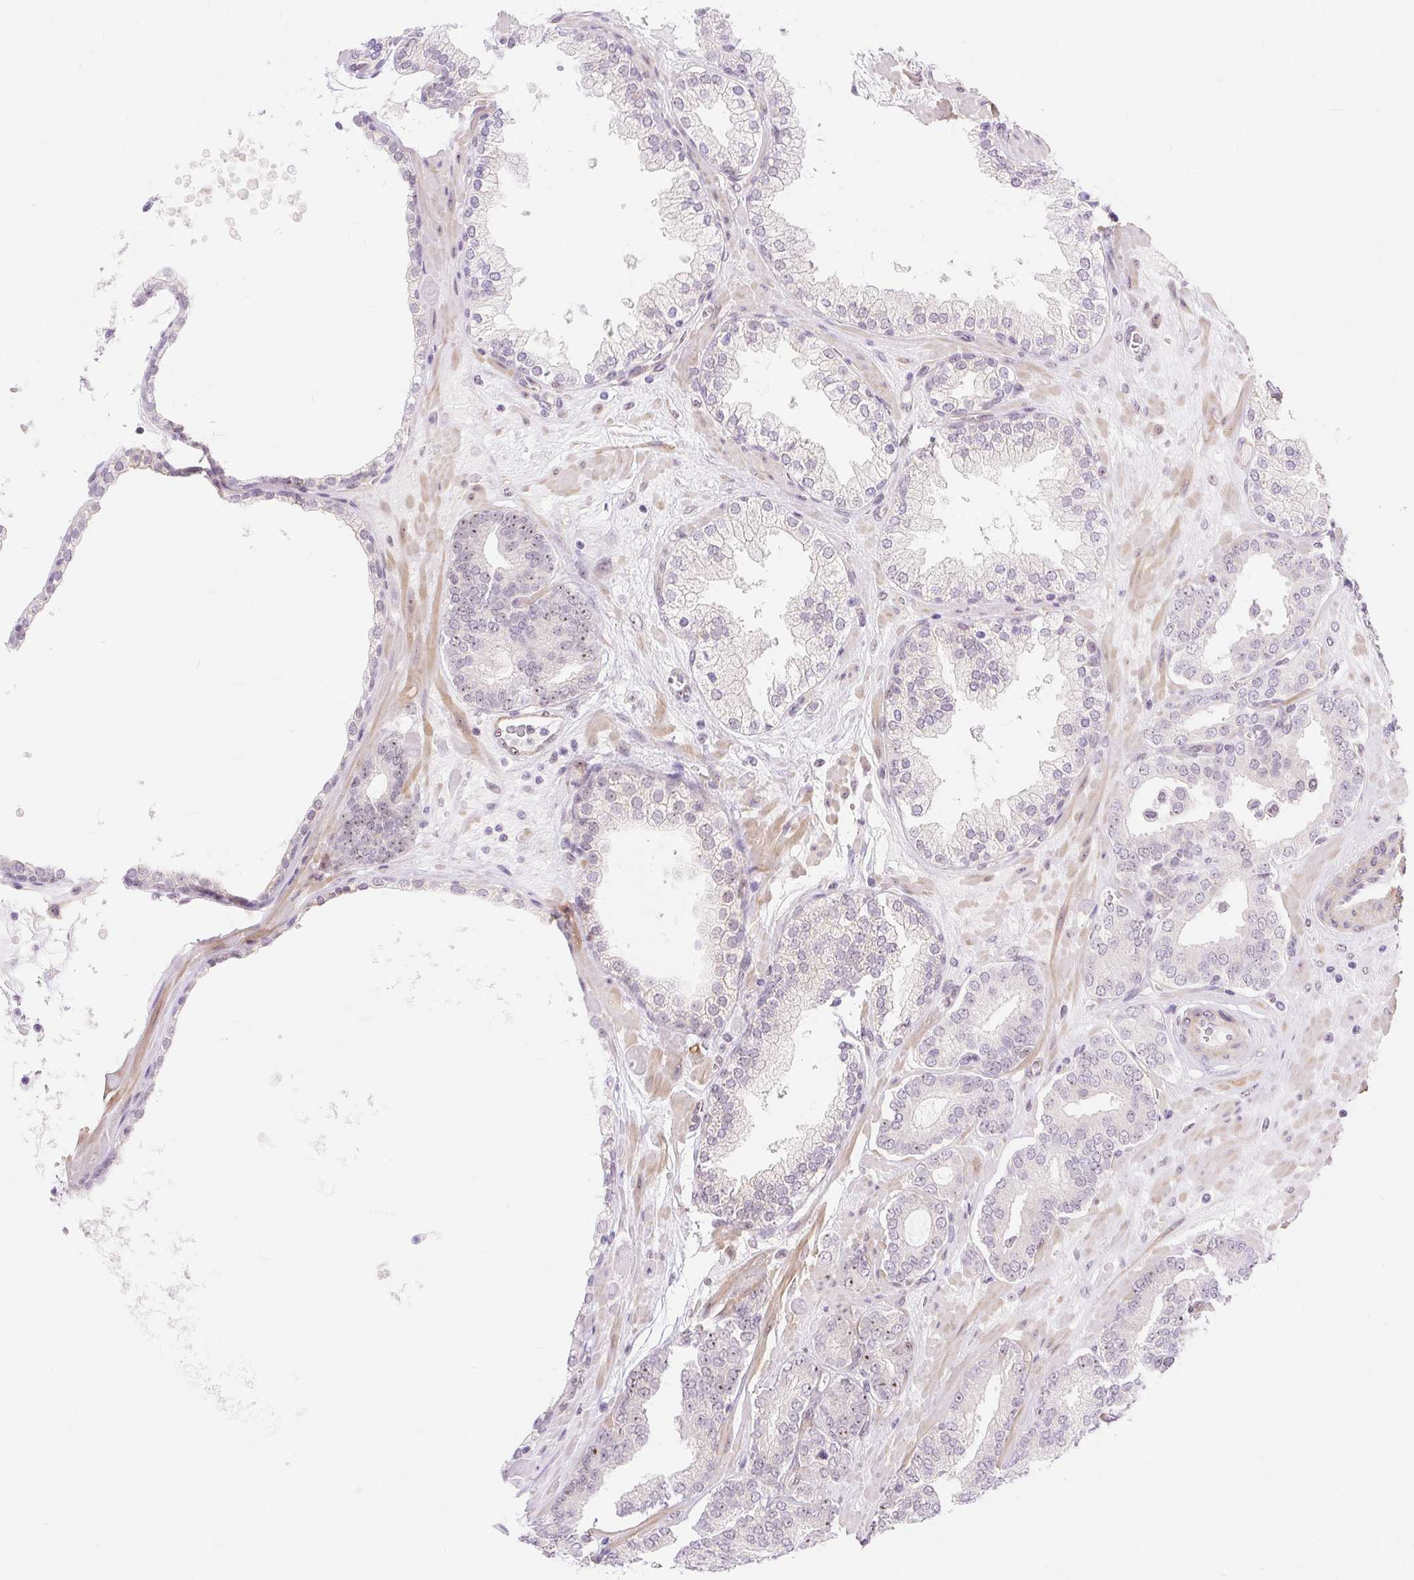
{"staining": {"intensity": "weak", "quantity": "<25%", "location": "nuclear"}, "tissue": "prostate cancer", "cell_type": "Tumor cells", "image_type": "cancer", "snomed": [{"axis": "morphology", "description": "Adenocarcinoma, High grade"}, {"axis": "topography", "description": "Prostate"}], "caption": "This is a histopathology image of immunohistochemistry (IHC) staining of prostate high-grade adenocarcinoma, which shows no positivity in tumor cells. (DAB immunohistochemistry, high magnification).", "gene": "OBP2A", "patient": {"sex": "male", "age": 66}}